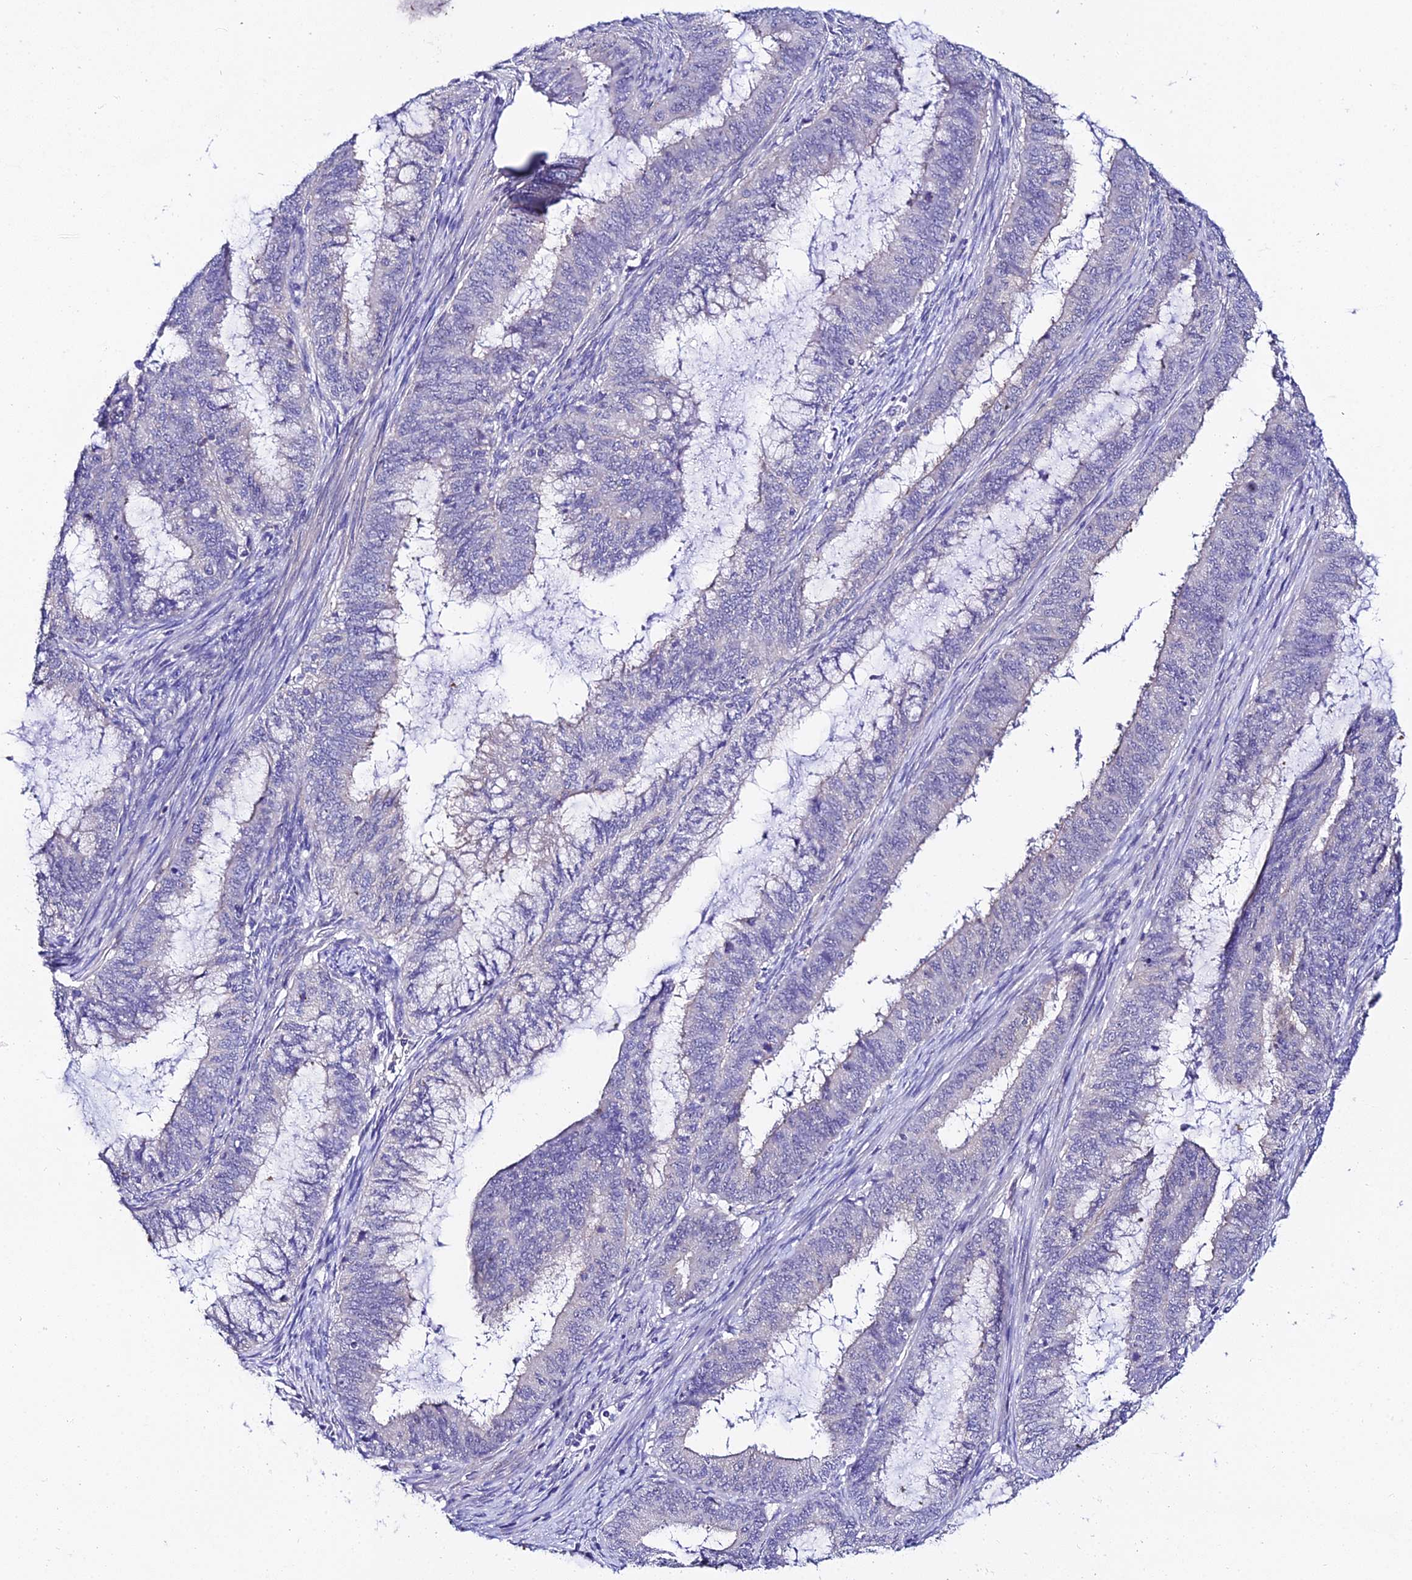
{"staining": {"intensity": "negative", "quantity": "none", "location": "none"}, "tissue": "endometrial cancer", "cell_type": "Tumor cells", "image_type": "cancer", "snomed": [{"axis": "morphology", "description": "Adenocarcinoma, NOS"}, {"axis": "topography", "description": "Endometrium"}], "caption": "Immunohistochemistry (IHC) photomicrograph of neoplastic tissue: endometrial cancer (adenocarcinoma) stained with DAB (3,3'-diaminobenzidine) demonstrates no significant protein staining in tumor cells. (Stains: DAB (3,3'-diaminobenzidine) IHC with hematoxylin counter stain, Microscopy: brightfield microscopy at high magnification).", "gene": "ATG16L2", "patient": {"sex": "female", "age": 51}}